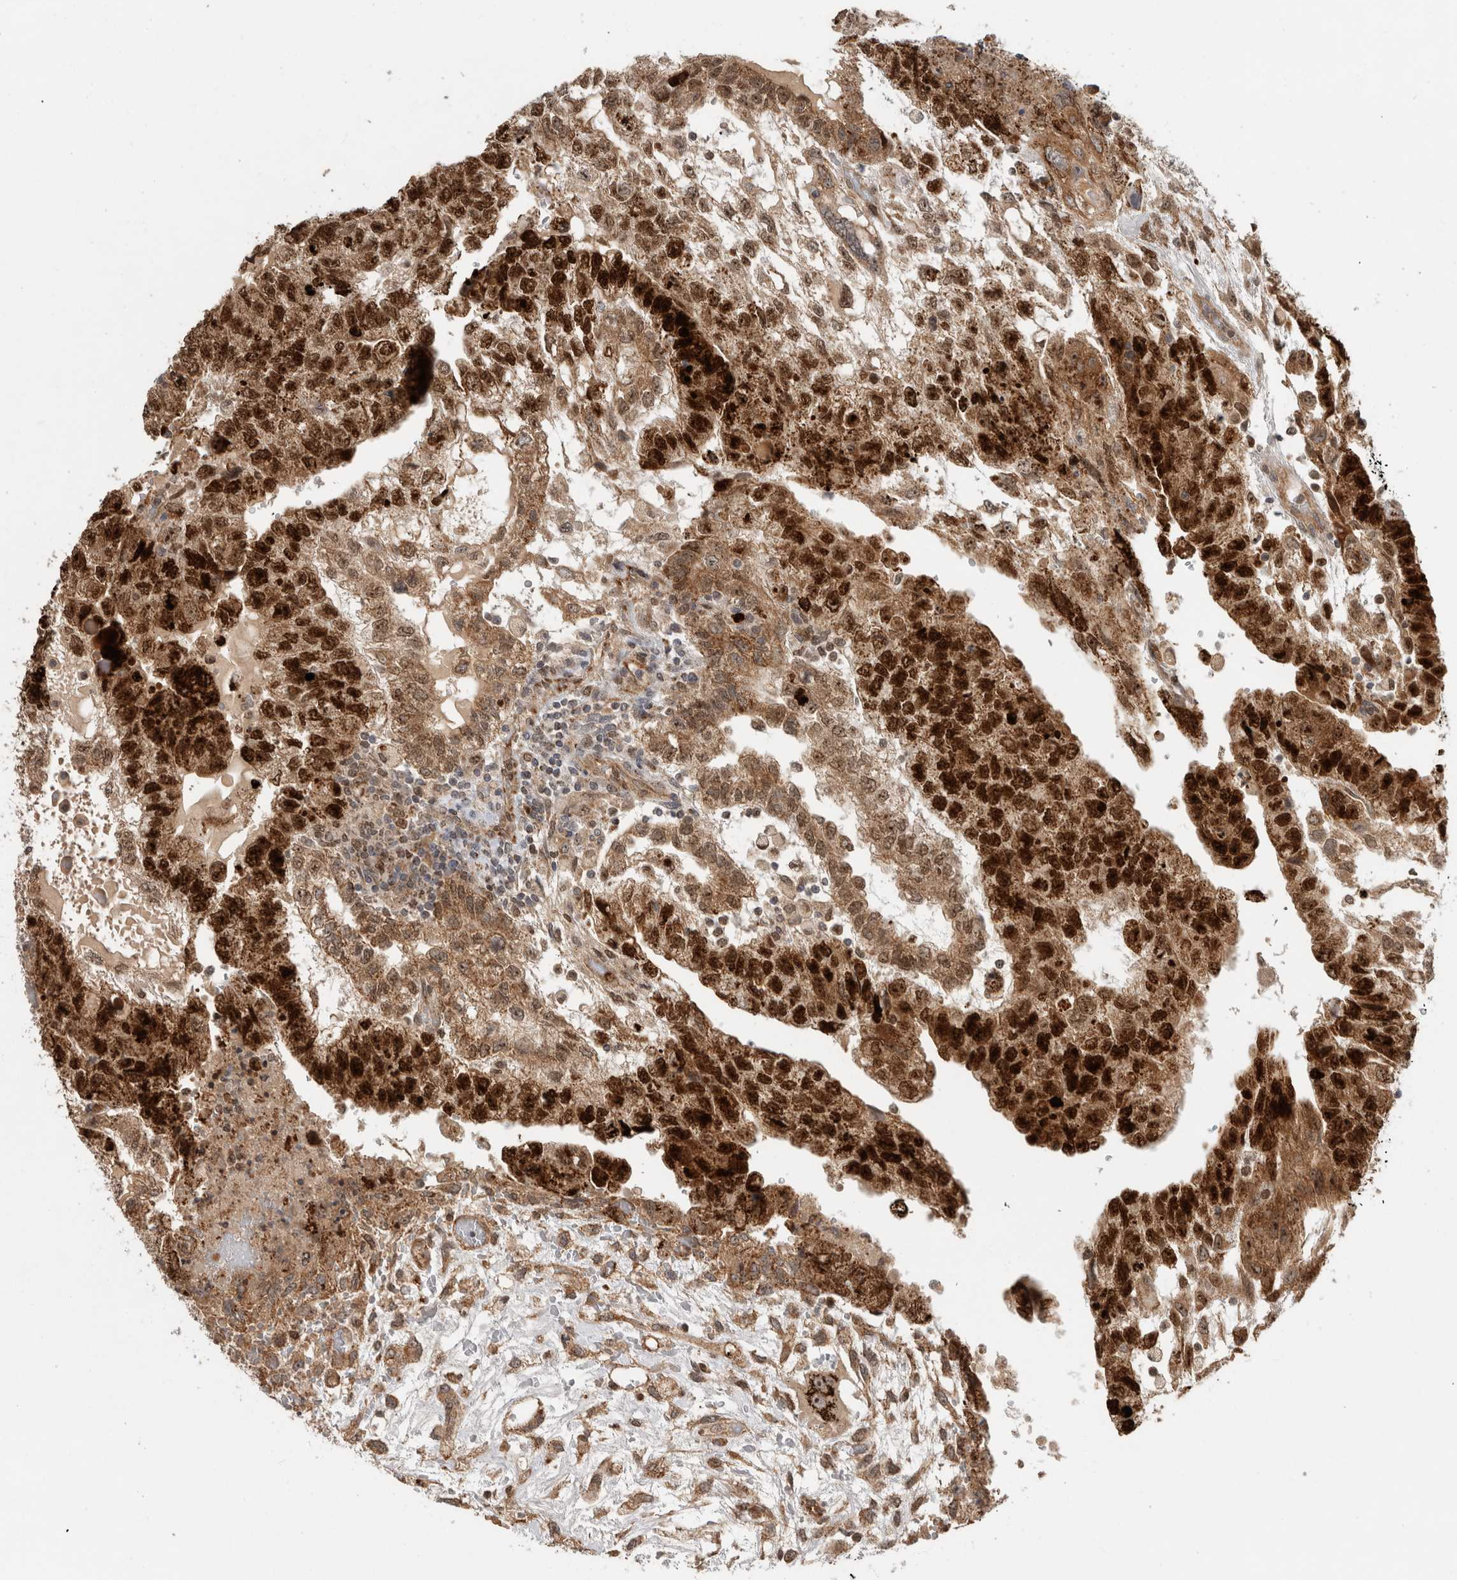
{"staining": {"intensity": "strong", "quantity": ">75%", "location": "cytoplasmic/membranous,nuclear"}, "tissue": "testis cancer", "cell_type": "Tumor cells", "image_type": "cancer", "snomed": [{"axis": "morphology", "description": "Carcinoma, Embryonal, NOS"}, {"axis": "topography", "description": "Testis"}], "caption": "Immunohistochemistry (DAB (3,3'-diaminobenzidine)) staining of human testis cancer exhibits strong cytoplasmic/membranous and nuclear protein staining in approximately >75% of tumor cells.", "gene": "INSRR", "patient": {"sex": "male", "age": 36}}